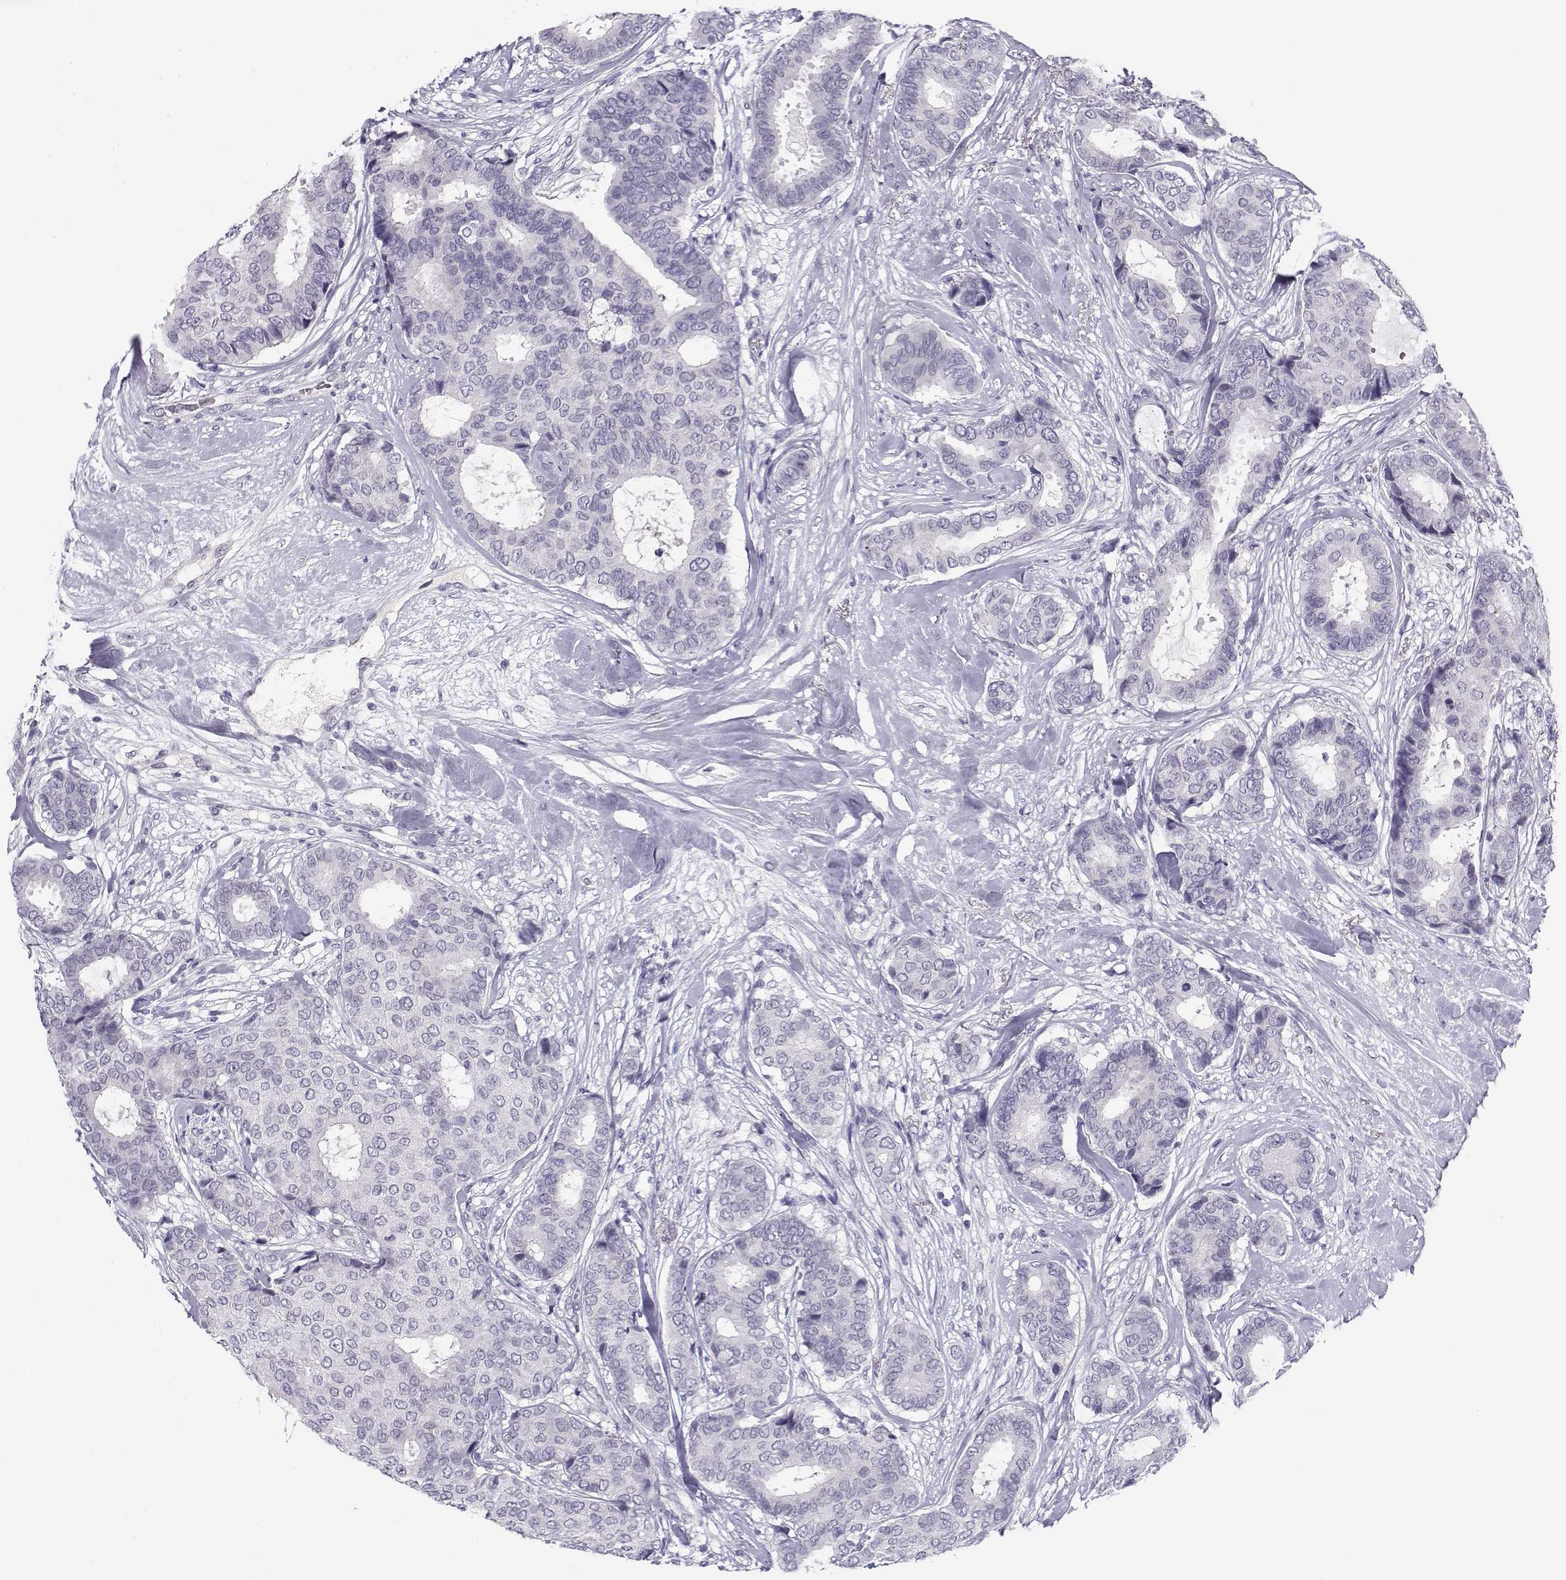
{"staining": {"intensity": "negative", "quantity": "none", "location": "none"}, "tissue": "breast cancer", "cell_type": "Tumor cells", "image_type": "cancer", "snomed": [{"axis": "morphology", "description": "Duct carcinoma"}, {"axis": "topography", "description": "Breast"}], "caption": "Immunohistochemical staining of human breast cancer displays no significant positivity in tumor cells. (DAB (3,3'-diaminobenzidine) IHC visualized using brightfield microscopy, high magnification).", "gene": "CFAP77", "patient": {"sex": "female", "age": 75}}